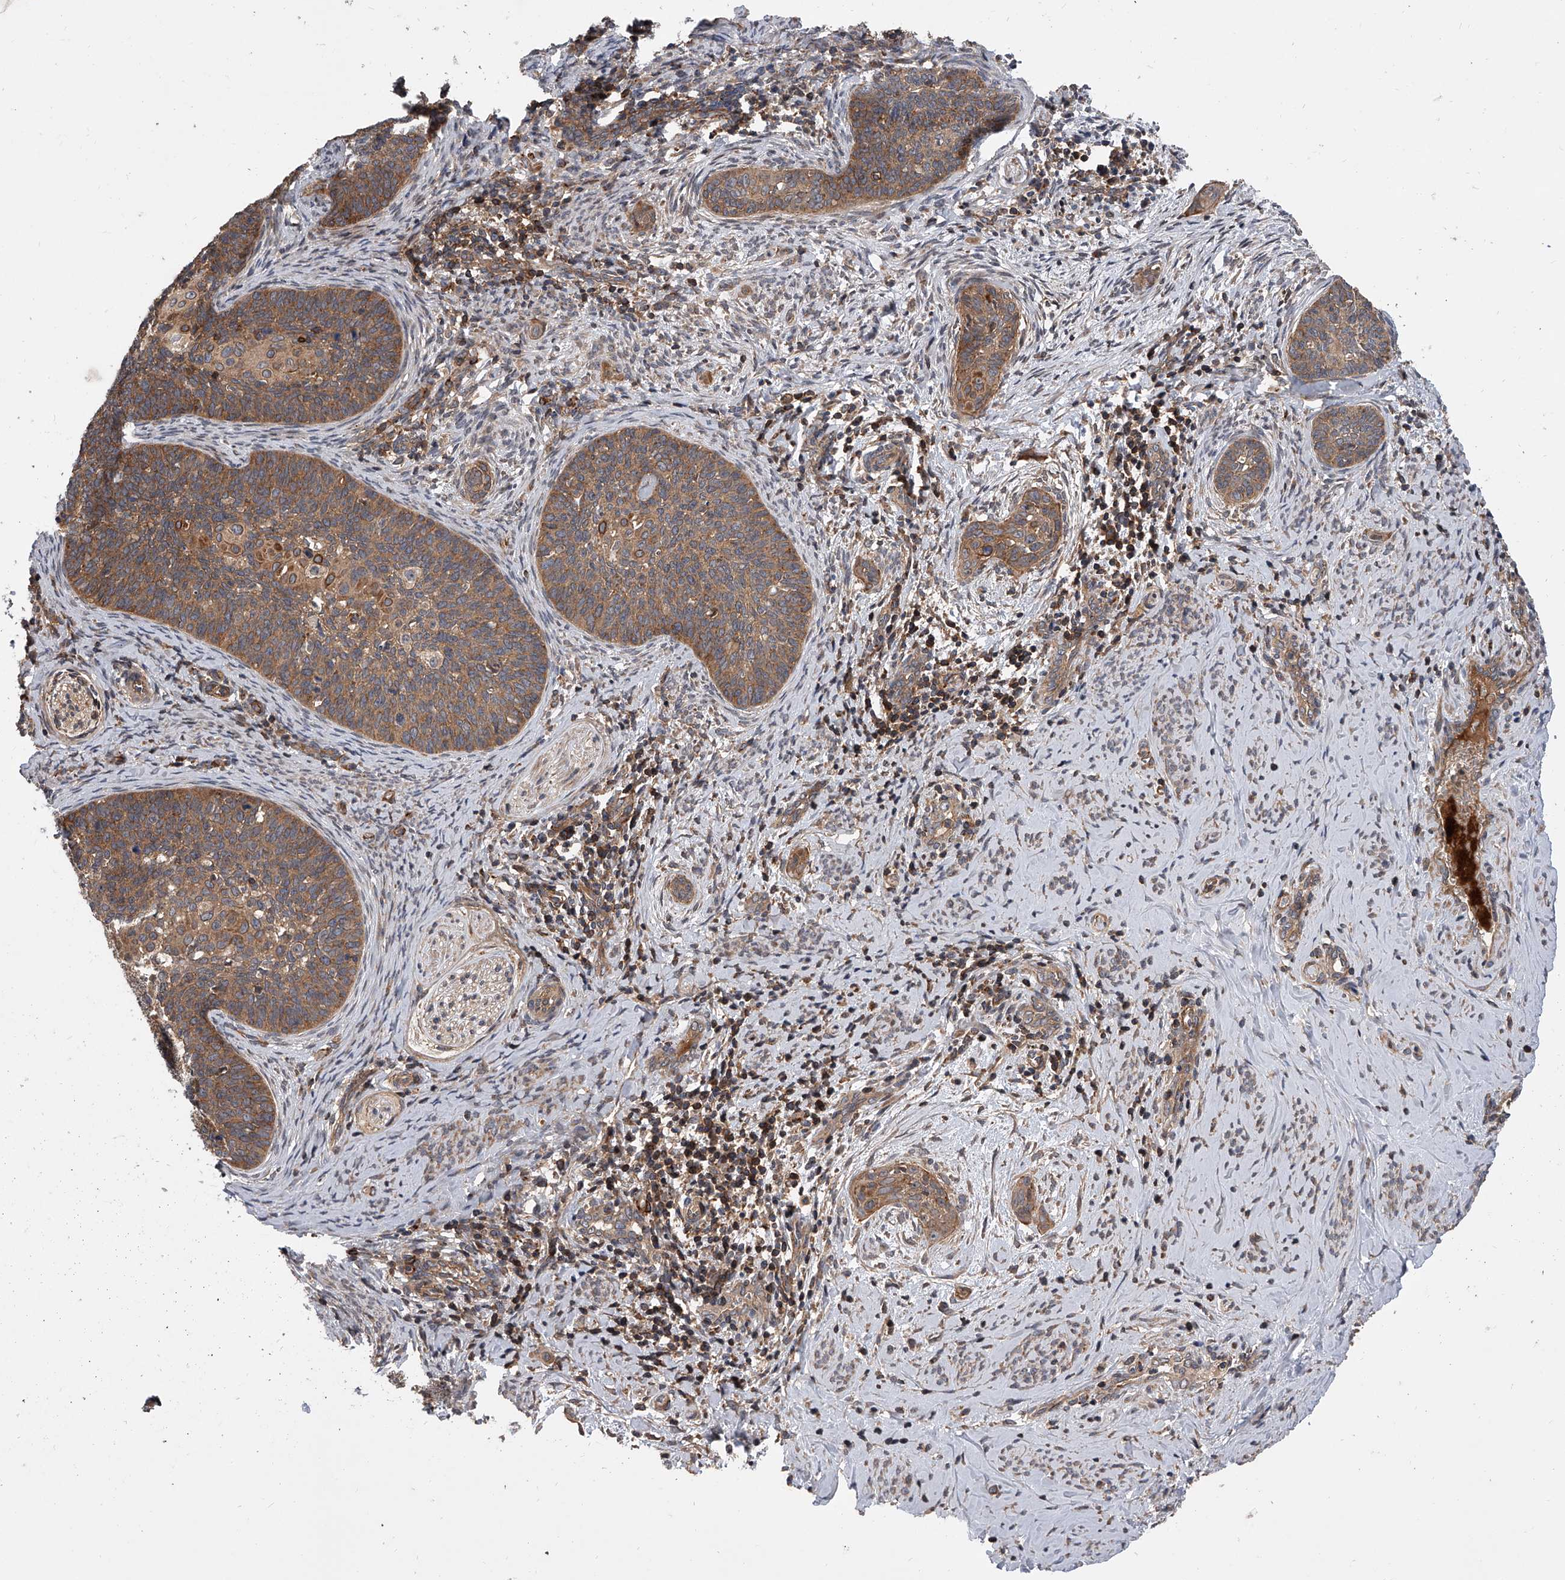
{"staining": {"intensity": "moderate", "quantity": ">75%", "location": "cytoplasmic/membranous"}, "tissue": "cervical cancer", "cell_type": "Tumor cells", "image_type": "cancer", "snomed": [{"axis": "morphology", "description": "Squamous cell carcinoma, NOS"}, {"axis": "topography", "description": "Cervix"}], "caption": "Cervical squamous cell carcinoma stained with IHC demonstrates moderate cytoplasmic/membranous expression in approximately >75% of tumor cells.", "gene": "USP47", "patient": {"sex": "female", "age": 33}}